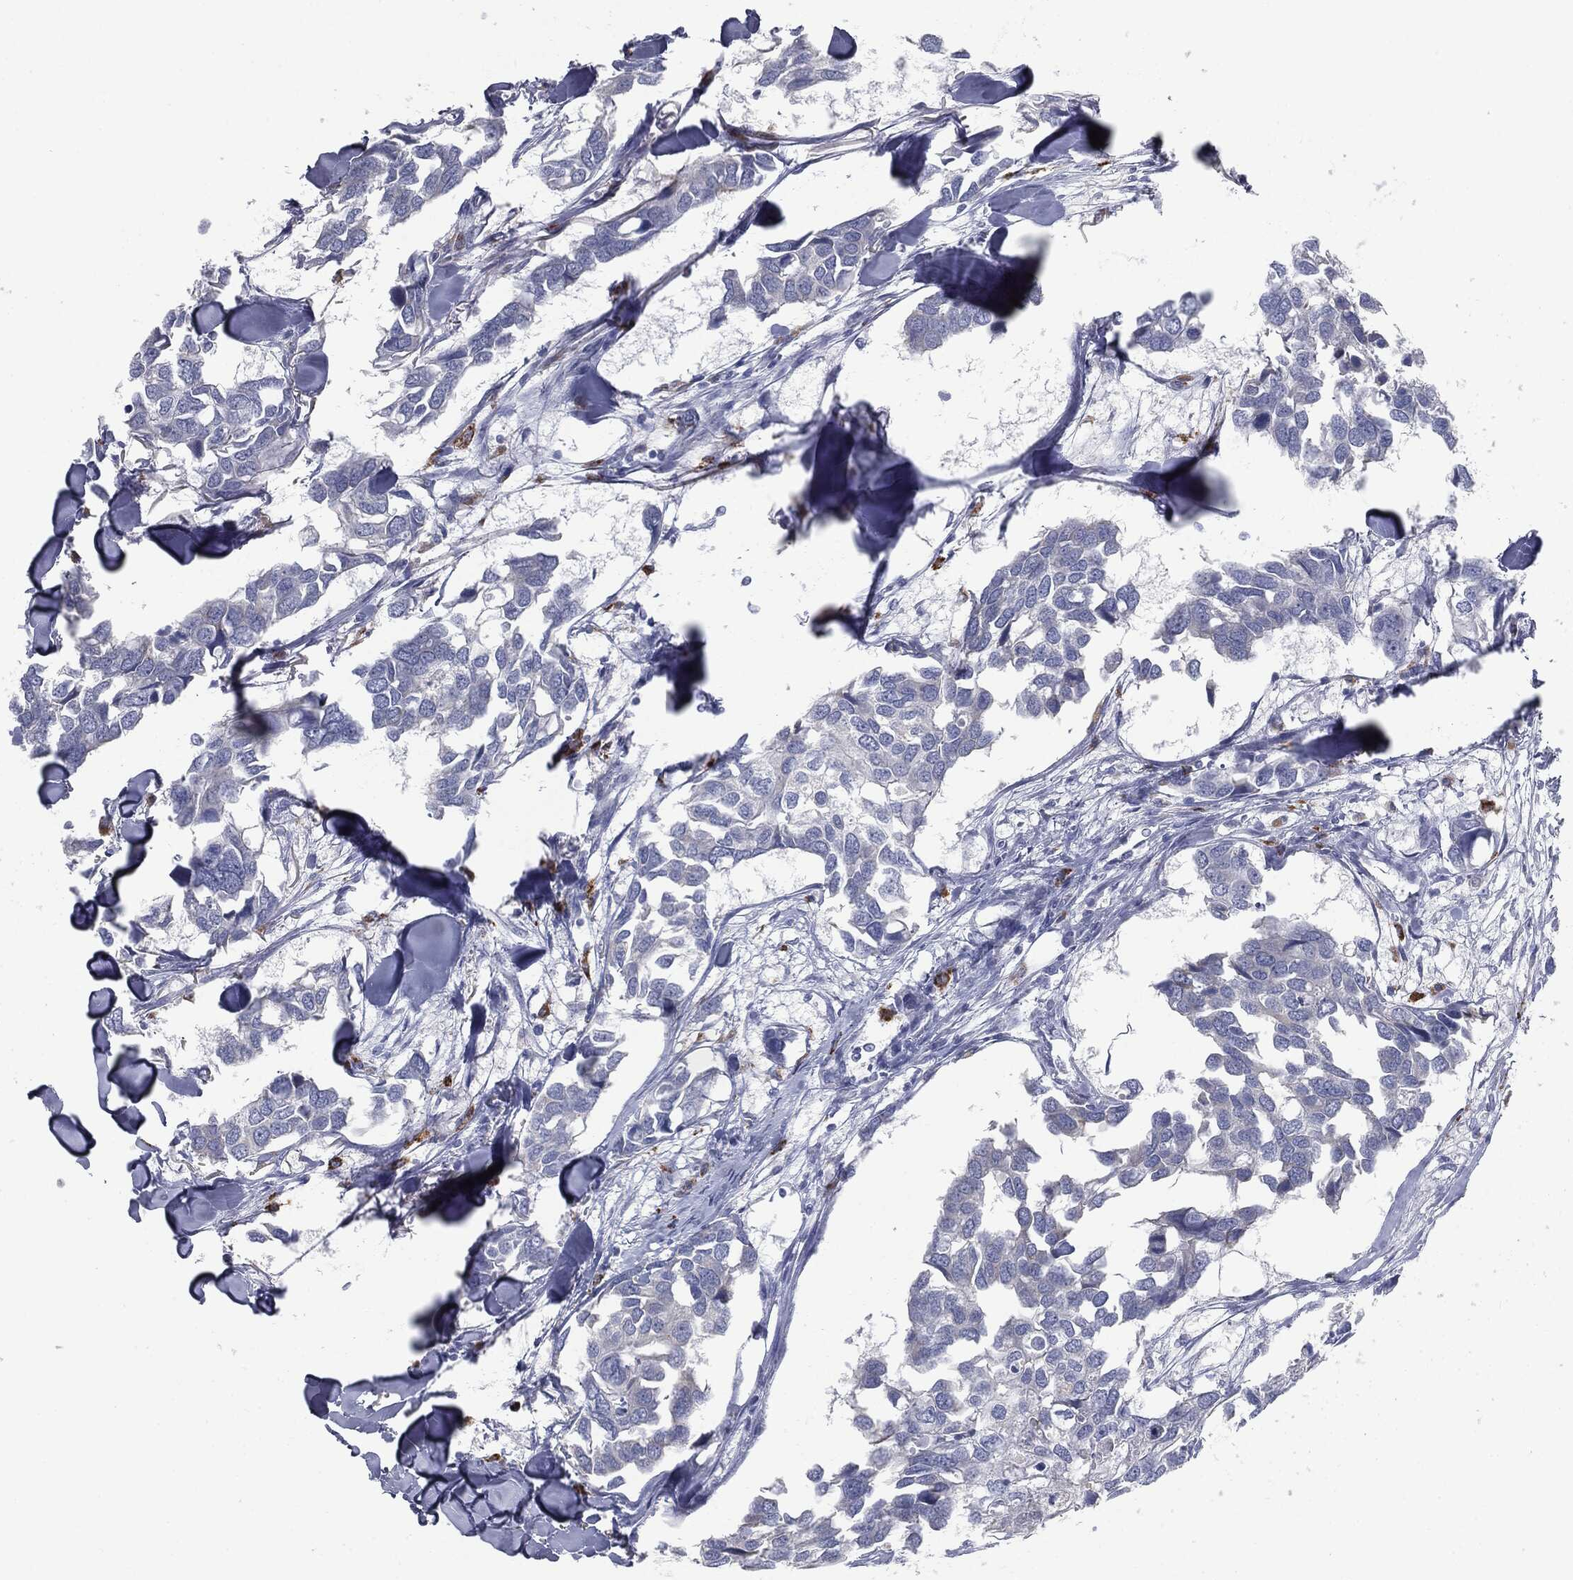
{"staining": {"intensity": "negative", "quantity": "none", "location": "none"}, "tissue": "breast cancer", "cell_type": "Tumor cells", "image_type": "cancer", "snomed": [{"axis": "morphology", "description": "Duct carcinoma"}, {"axis": "topography", "description": "Breast"}], "caption": "This is an immunohistochemistry (IHC) image of breast infiltrating ductal carcinoma. There is no staining in tumor cells.", "gene": "CAV3", "patient": {"sex": "female", "age": 83}}